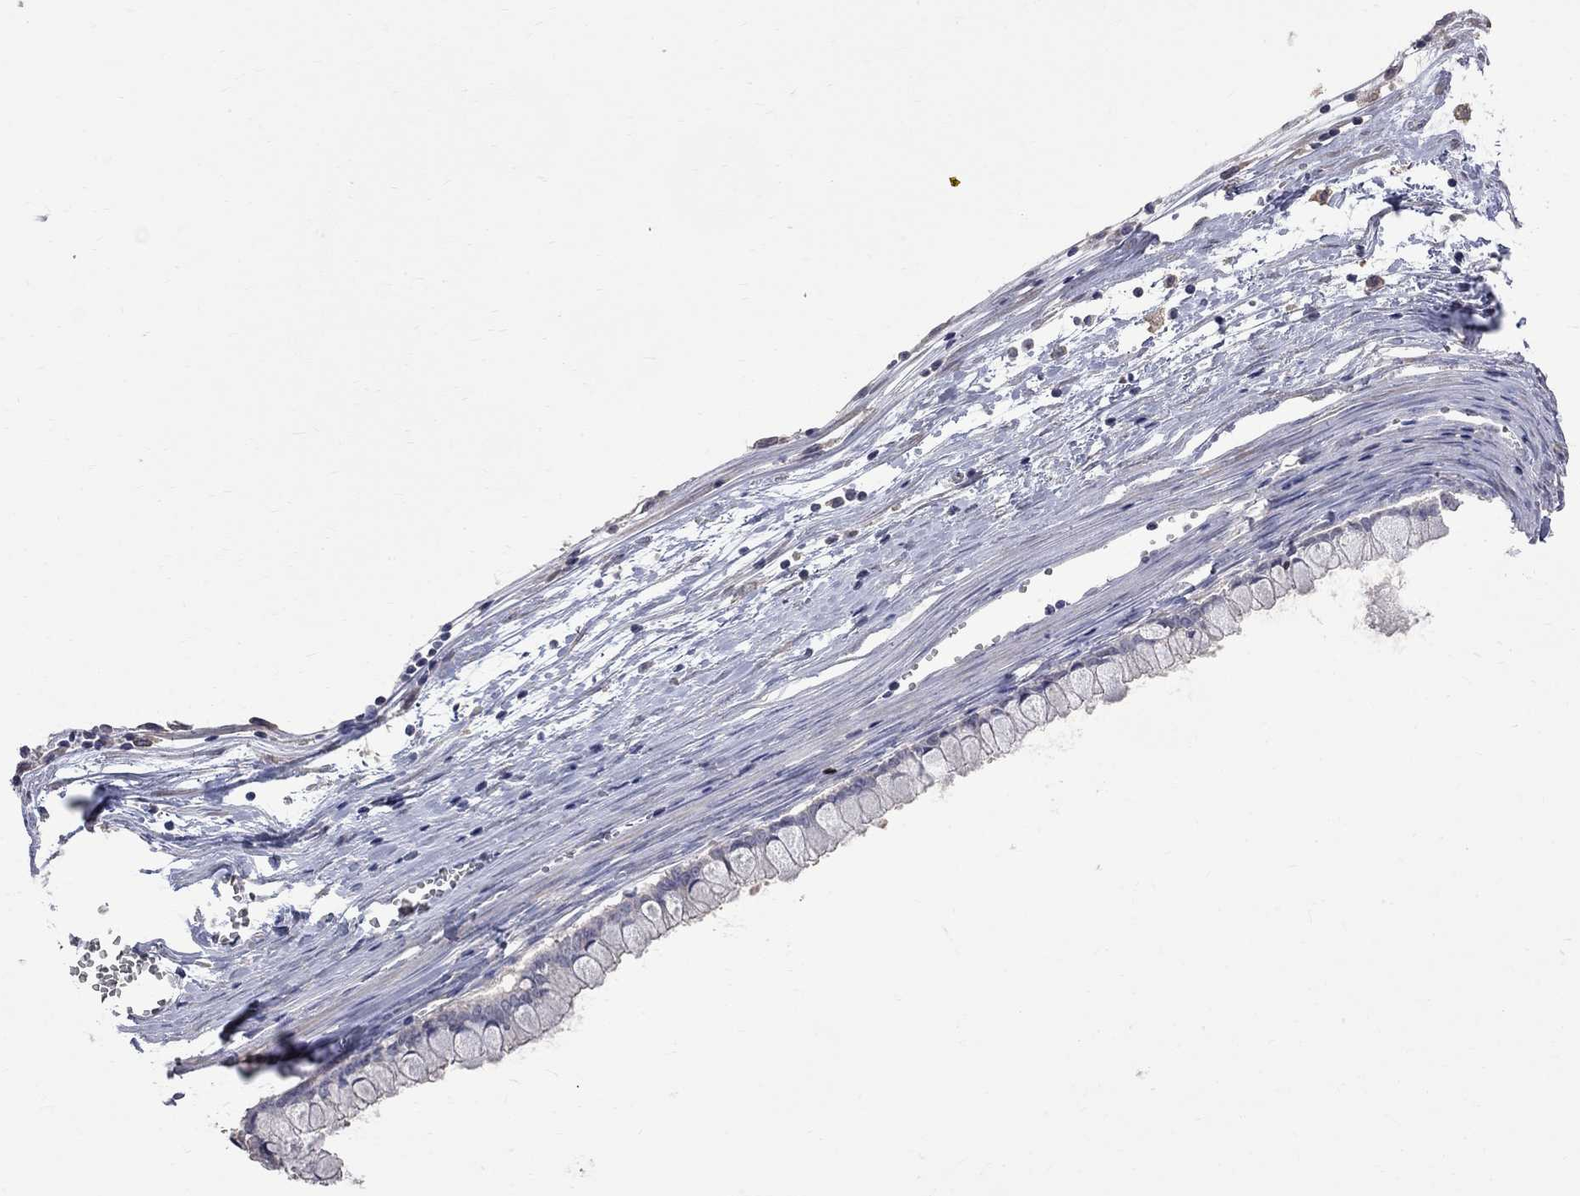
{"staining": {"intensity": "negative", "quantity": "none", "location": "none"}, "tissue": "ovarian cancer", "cell_type": "Tumor cells", "image_type": "cancer", "snomed": [{"axis": "morphology", "description": "Cystadenocarcinoma, mucinous, NOS"}, {"axis": "topography", "description": "Ovary"}], "caption": "Tumor cells show no significant protein expression in mucinous cystadenocarcinoma (ovarian).", "gene": "CKAP2", "patient": {"sex": "female", "age": 67}}